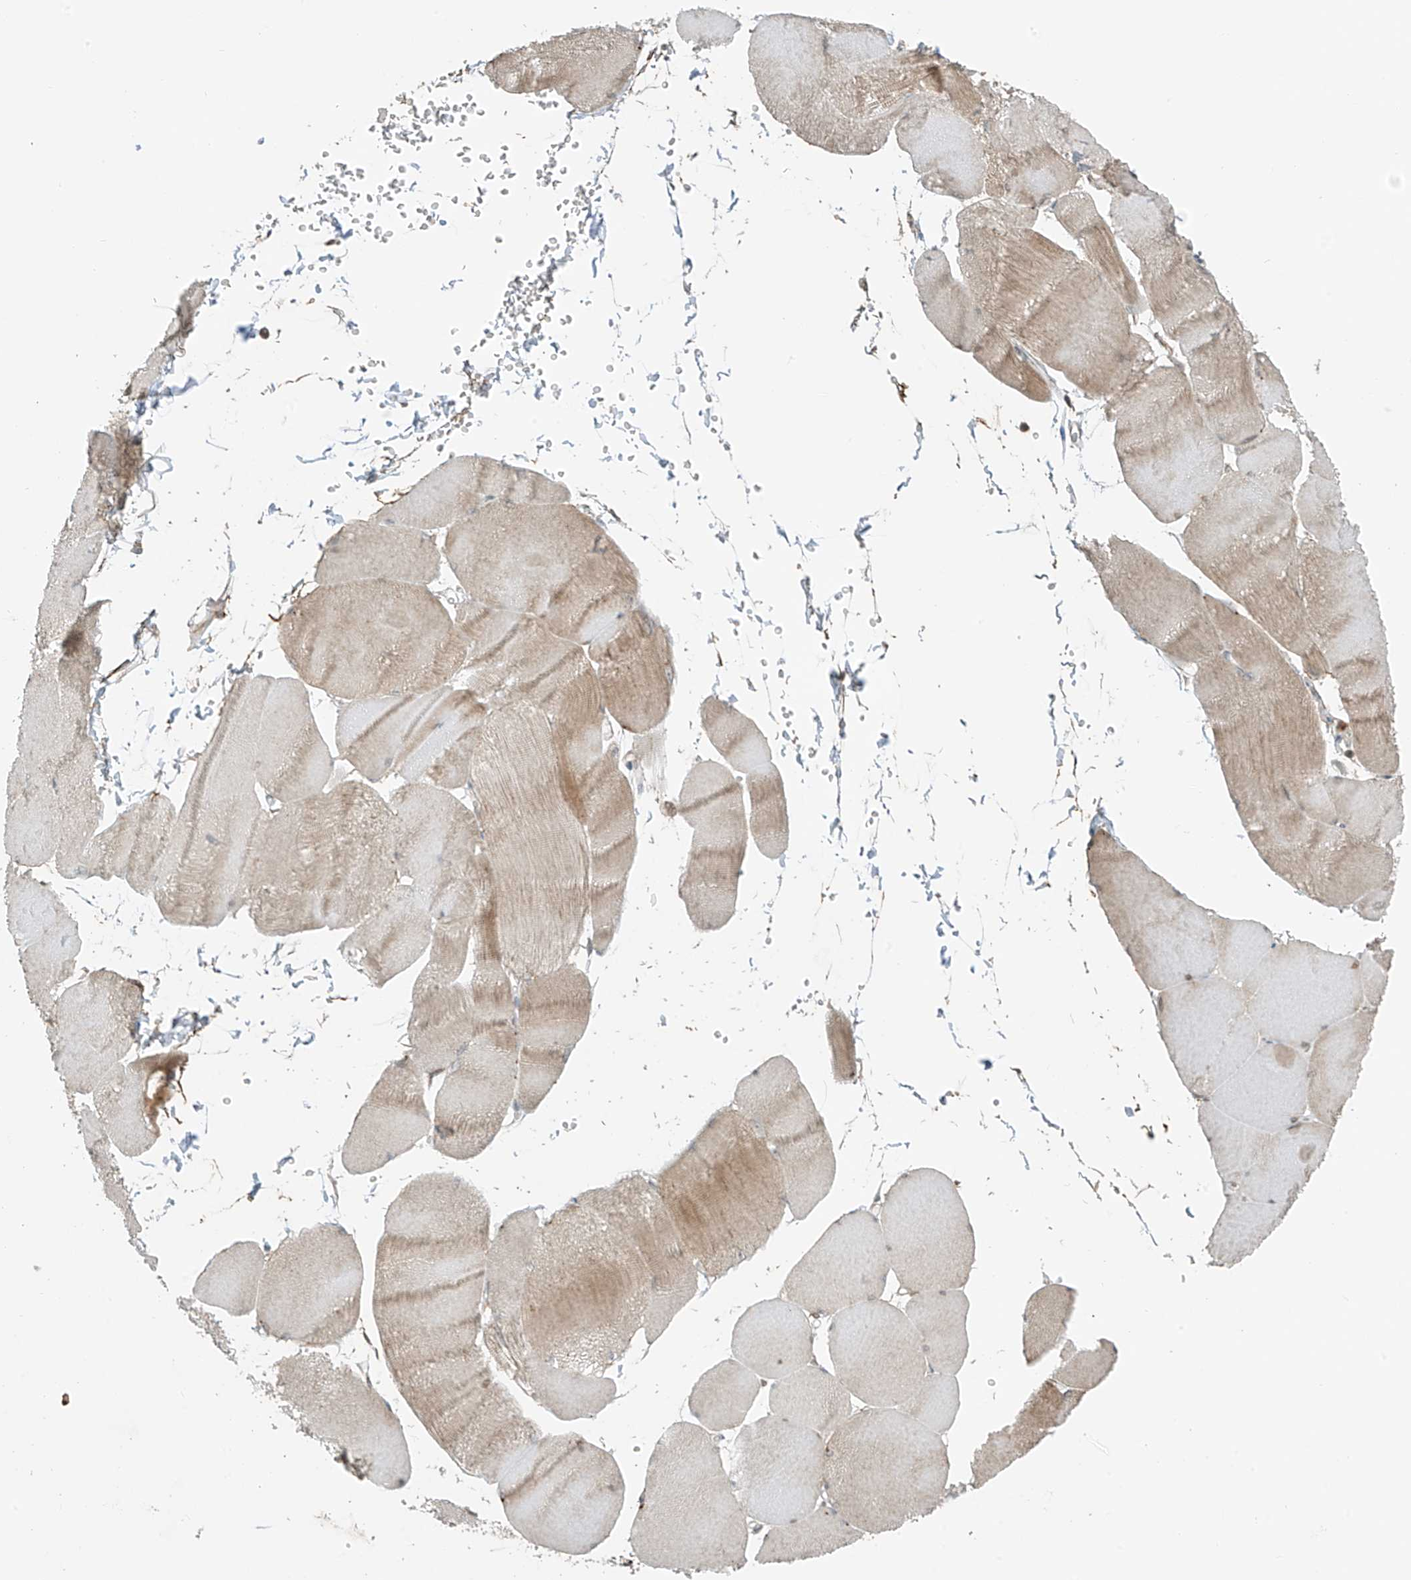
{"staining": {"intensity": "weak", "quantity": "25%-75%", "location": "cytoplasmic/membranous"}, "tissue": "skeletal muscle", "cell_type": "Myocytes", "image_type": "normal", "snomed": [{"axis": "morphology", "description": "Normal tissue, NOS"}, {"axis": "morphology", "description": "Basal cell carcinoma"}, {"axis": "topography", "description": "Skeletal muscle"}], "caption": "DAB immunohistochemical staining of unremarkable skeletal muscle shows weak cytoplasmic/membranous protein positivity in approximately 25%-75% of myocytes.", "gene": "PDE11A", "patient": {"sex": "female", "age": 64}}